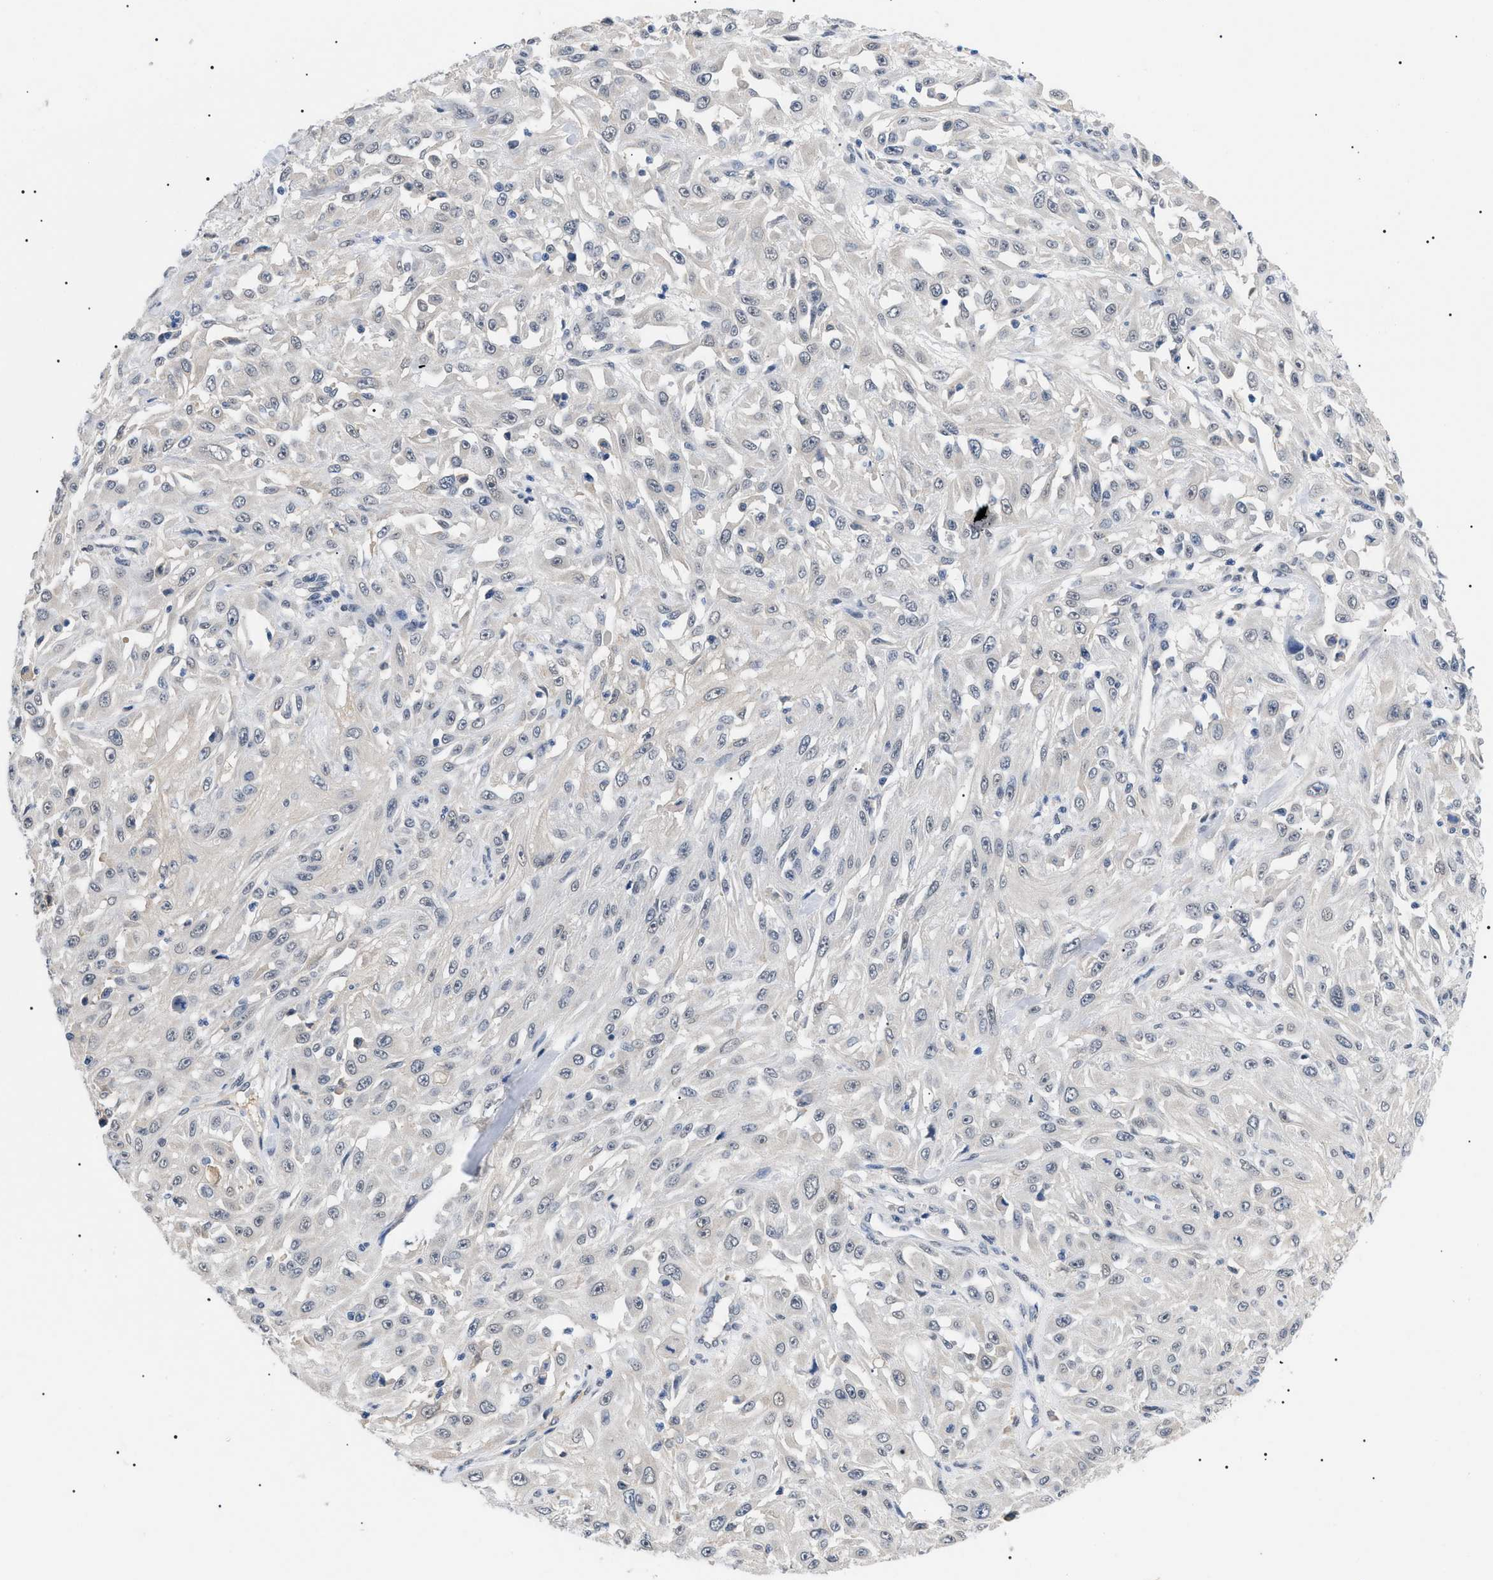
{"staining": {"intensity": "negative", "quantity": "none", "location": "none"}, "tissue": "skin cancer", "cell_type": "Tumor cells", "image_type": "cancer", "snomed": [{"axis": "morphology", "description": "Squamous cell carcinoma, NOS"}, {"axis": "morphology", "description": "Squamous cell carcinoma, metastatic, NOS"}, {"axis": "topography", "description": "Skin"}, {"axis": "topography", "description": "Lymph node"}], "caption": "This is a image of immunohistochemistry staining of skin cancer, which shows no staining in tumor cells.", "gene": "PRRT2", "patient": {"sex": "male", "age": 75}}